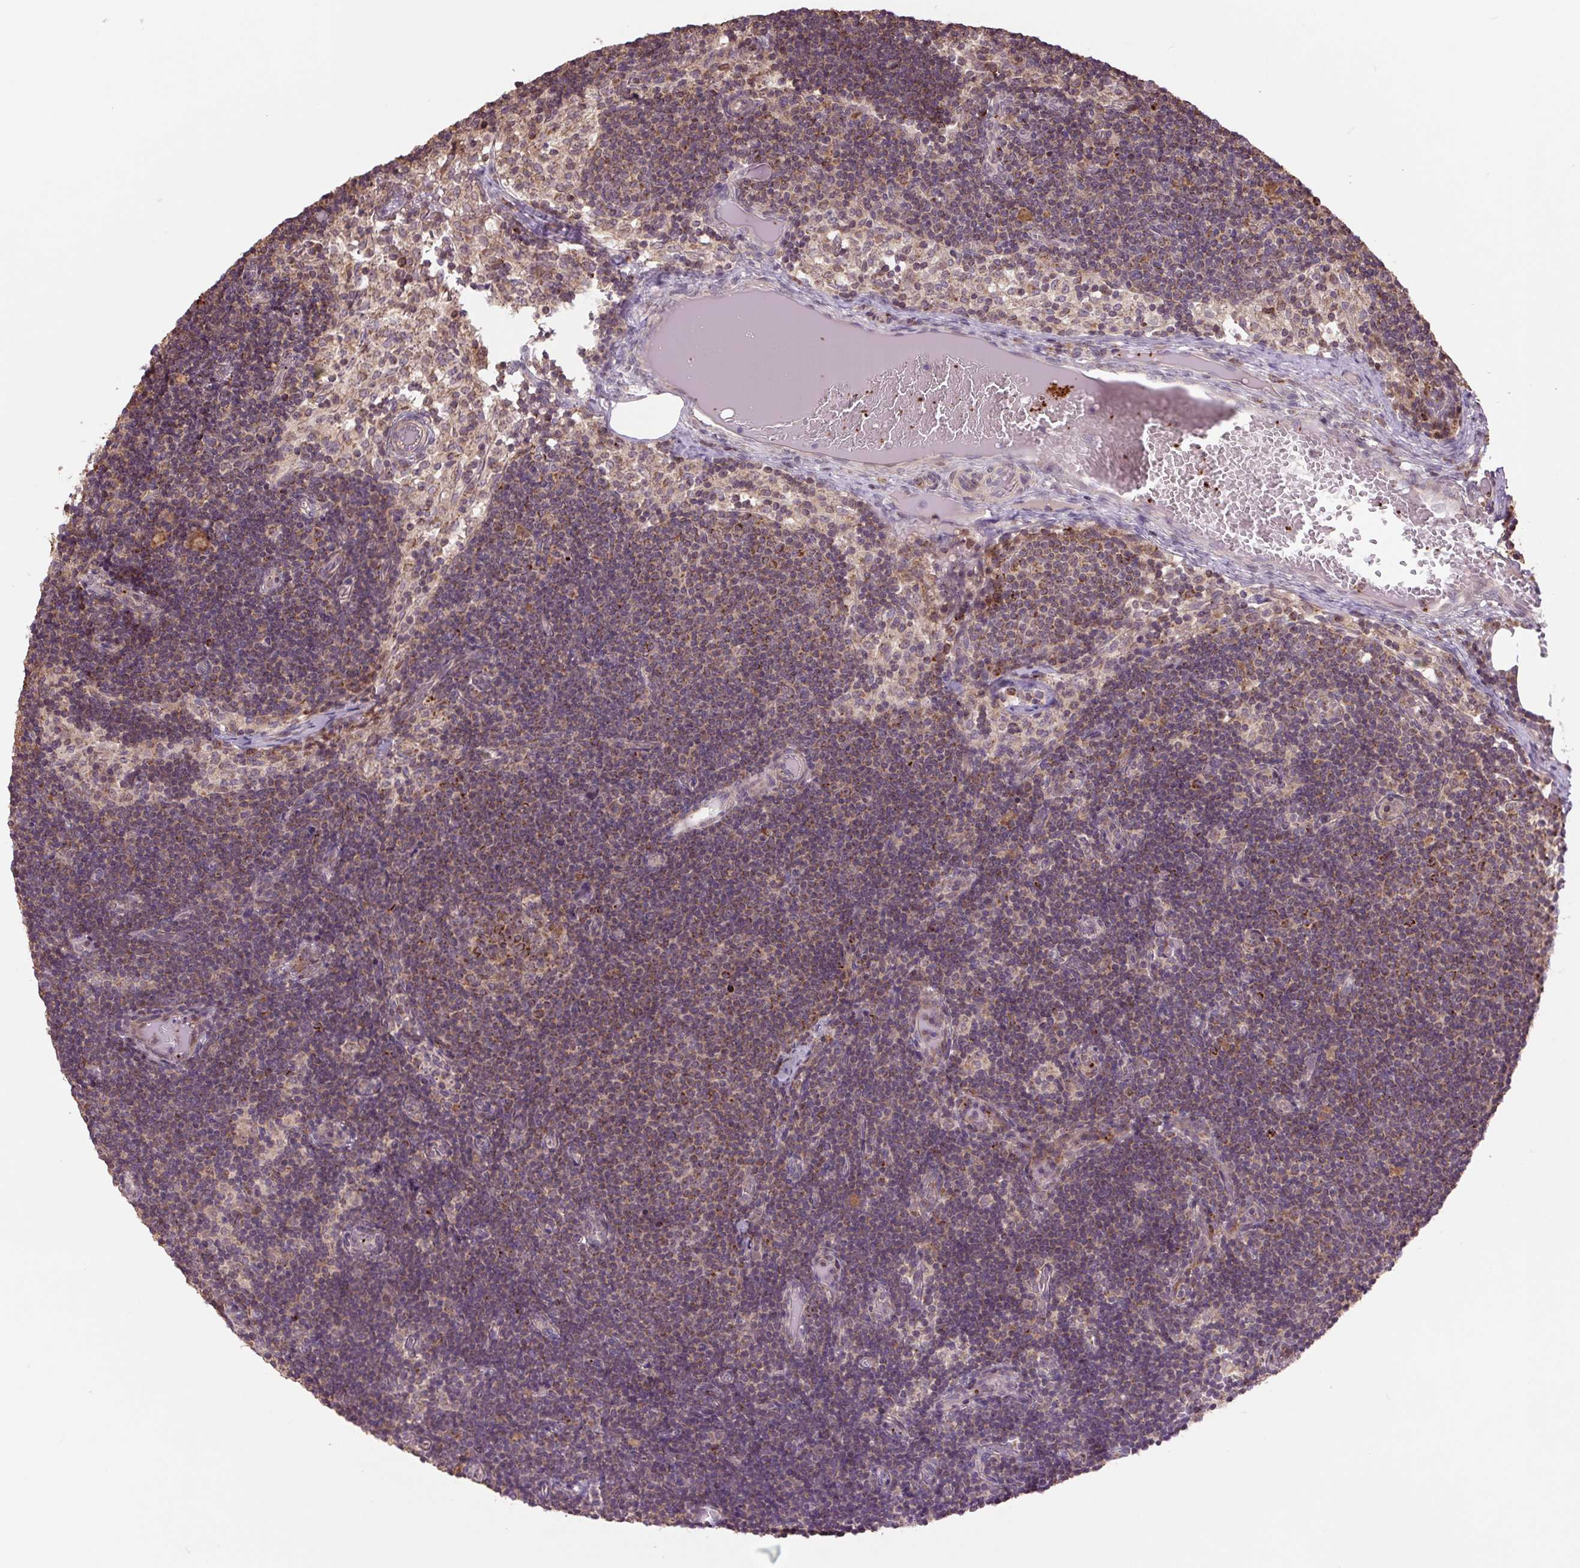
{"staining": {"intensity": "moderate", "quantity": "25%-75%", "location": "cytoplasmic/membranous"}, "tissue": "lymph node", "cell_type": "Germinal center cells", "image_type": "normal", "snomed": [{"axis": "morphology", "description": "Normal tissue, NOS"}, {"axis": "topography", "description": "Lymph node"}], "caption": "Brown immunohistochemical staining in normal human lymph node shows moderate cytoplasmic/membranous positivity in about 25%-75% of germinal center cells. The staining was performed using DAB (3,3'-diaminobenzidine), with brown indicating positive protein expression. Nuclei are stained blue with hematoxylin.", "gene": "TMEM160", "patient": {"sex": "female", "age": 31}}